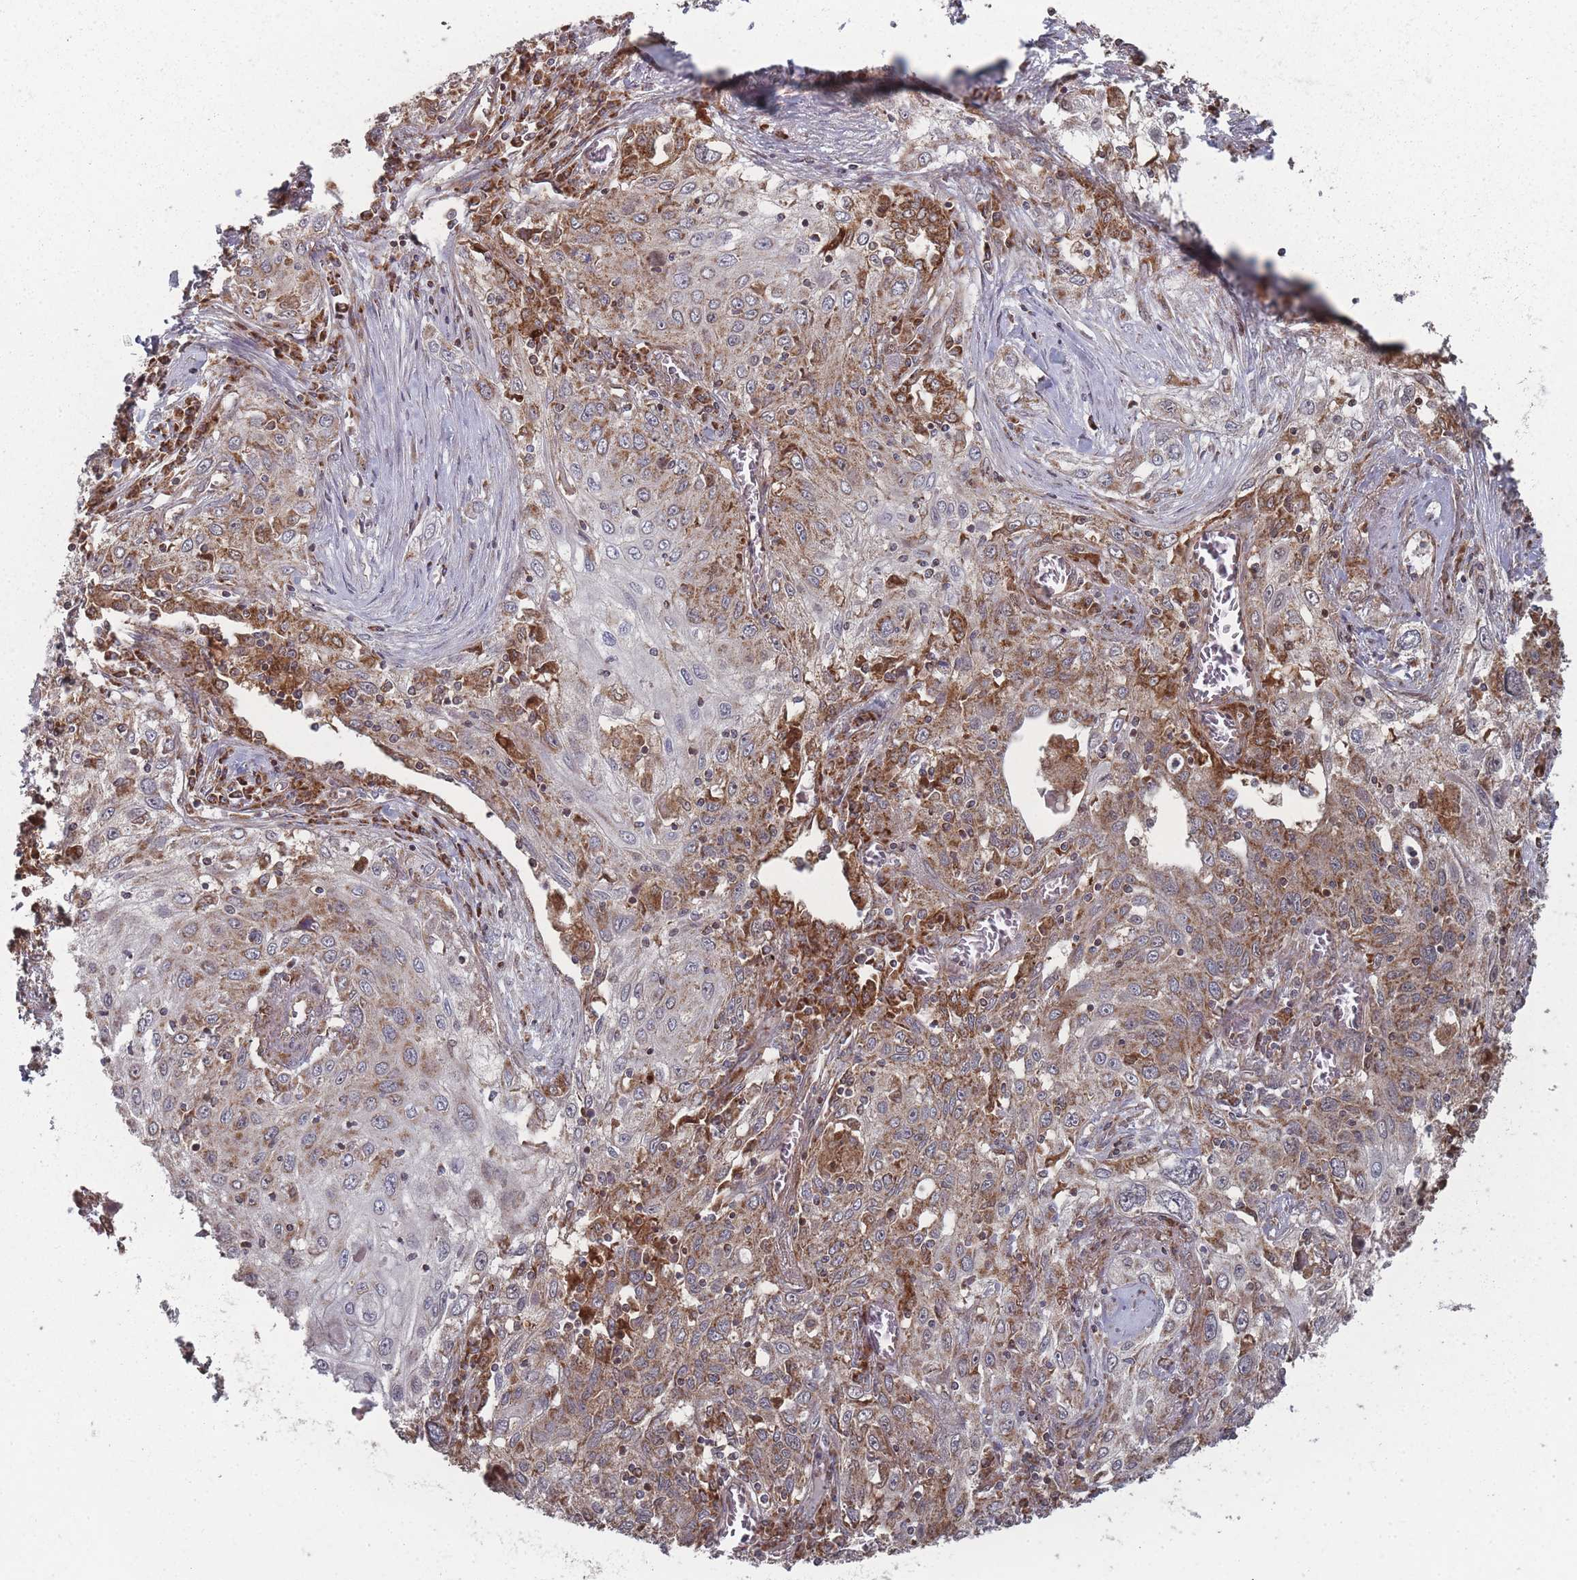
{"staining": {"intensity": "moderate", "quantity": "25%-75%", "location": "cytoplasmic/membranous"}, "tissue": "lung cancer", "cell_type": "Tumor cells", "image_type": "cancer", "snomed": [{"axis": "morphology", "description": "Squamous cell carcinoma, NOS"}, {"axis": "topography", "description": "Lung"}], "caption": "Tumor cells demonstrate medium levels of moderate cytoplasmic/membranous expression in approximately 25%-75% of cells in lung cancer (squamous cell carcinoma).", "gene": "PSMB3", "patient": {"sex": "female", "age": 69}}